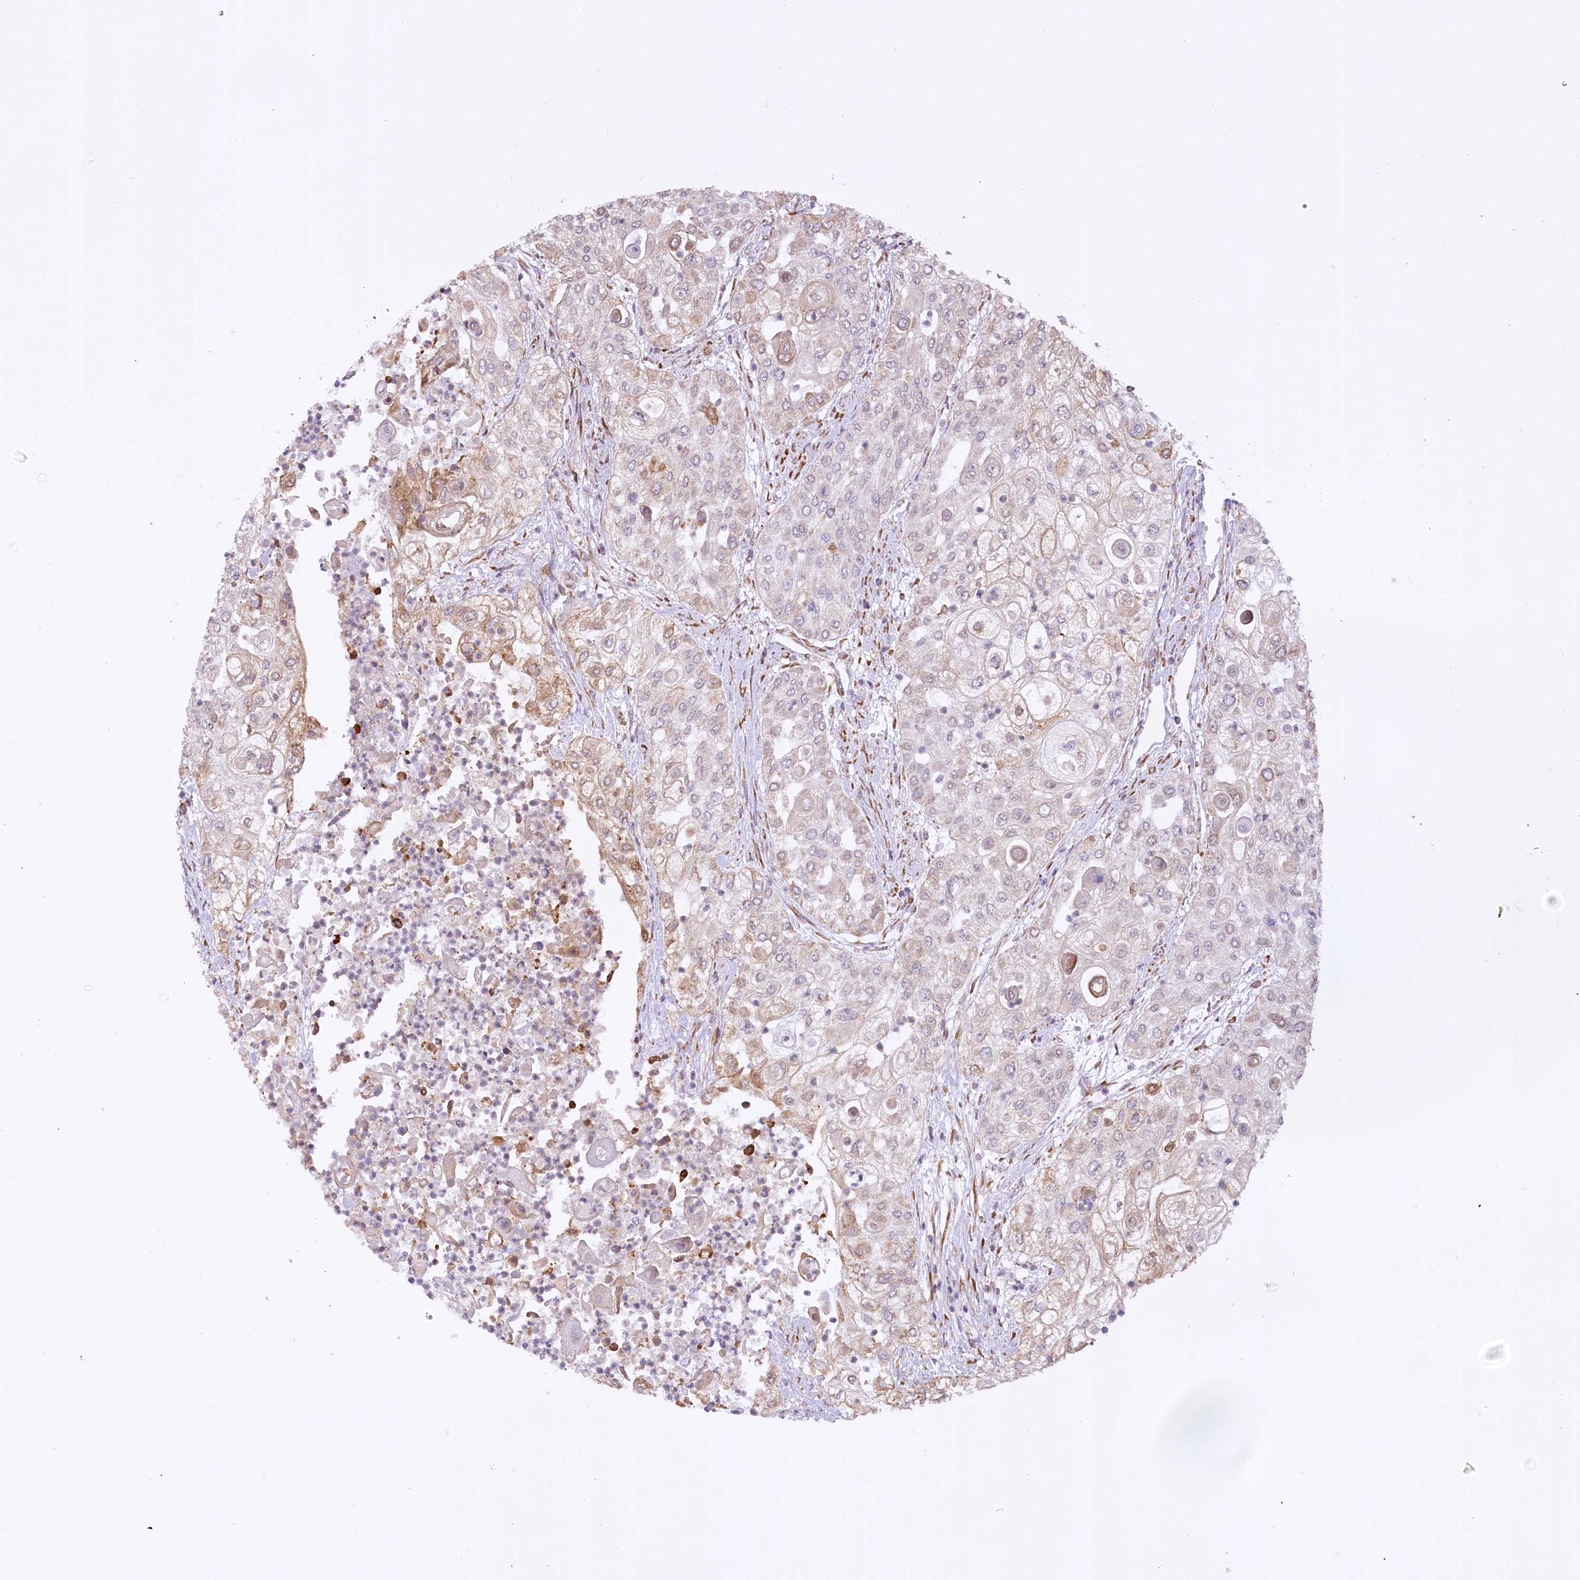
{"staining": {"intensity": "weak", "quantity": "<25%", "location": "cytoplasmic/membranous"}, "tissue": "urothelial cancer", "cell_type": "Tumor cells", "image_type": "cancer", "snomed": [{"axis": "morphology", "description": "Urothelial carcinoma, High grade"}, {"axis": "topography", "description": "Urinary bladder"}], "caption": "IHC image of human urothelial cancer stained for a protein (brown), which reveals no staining in tumor cells.", "gene": "NCKAP5", "patient": {"sex": "female", "age": 79}}